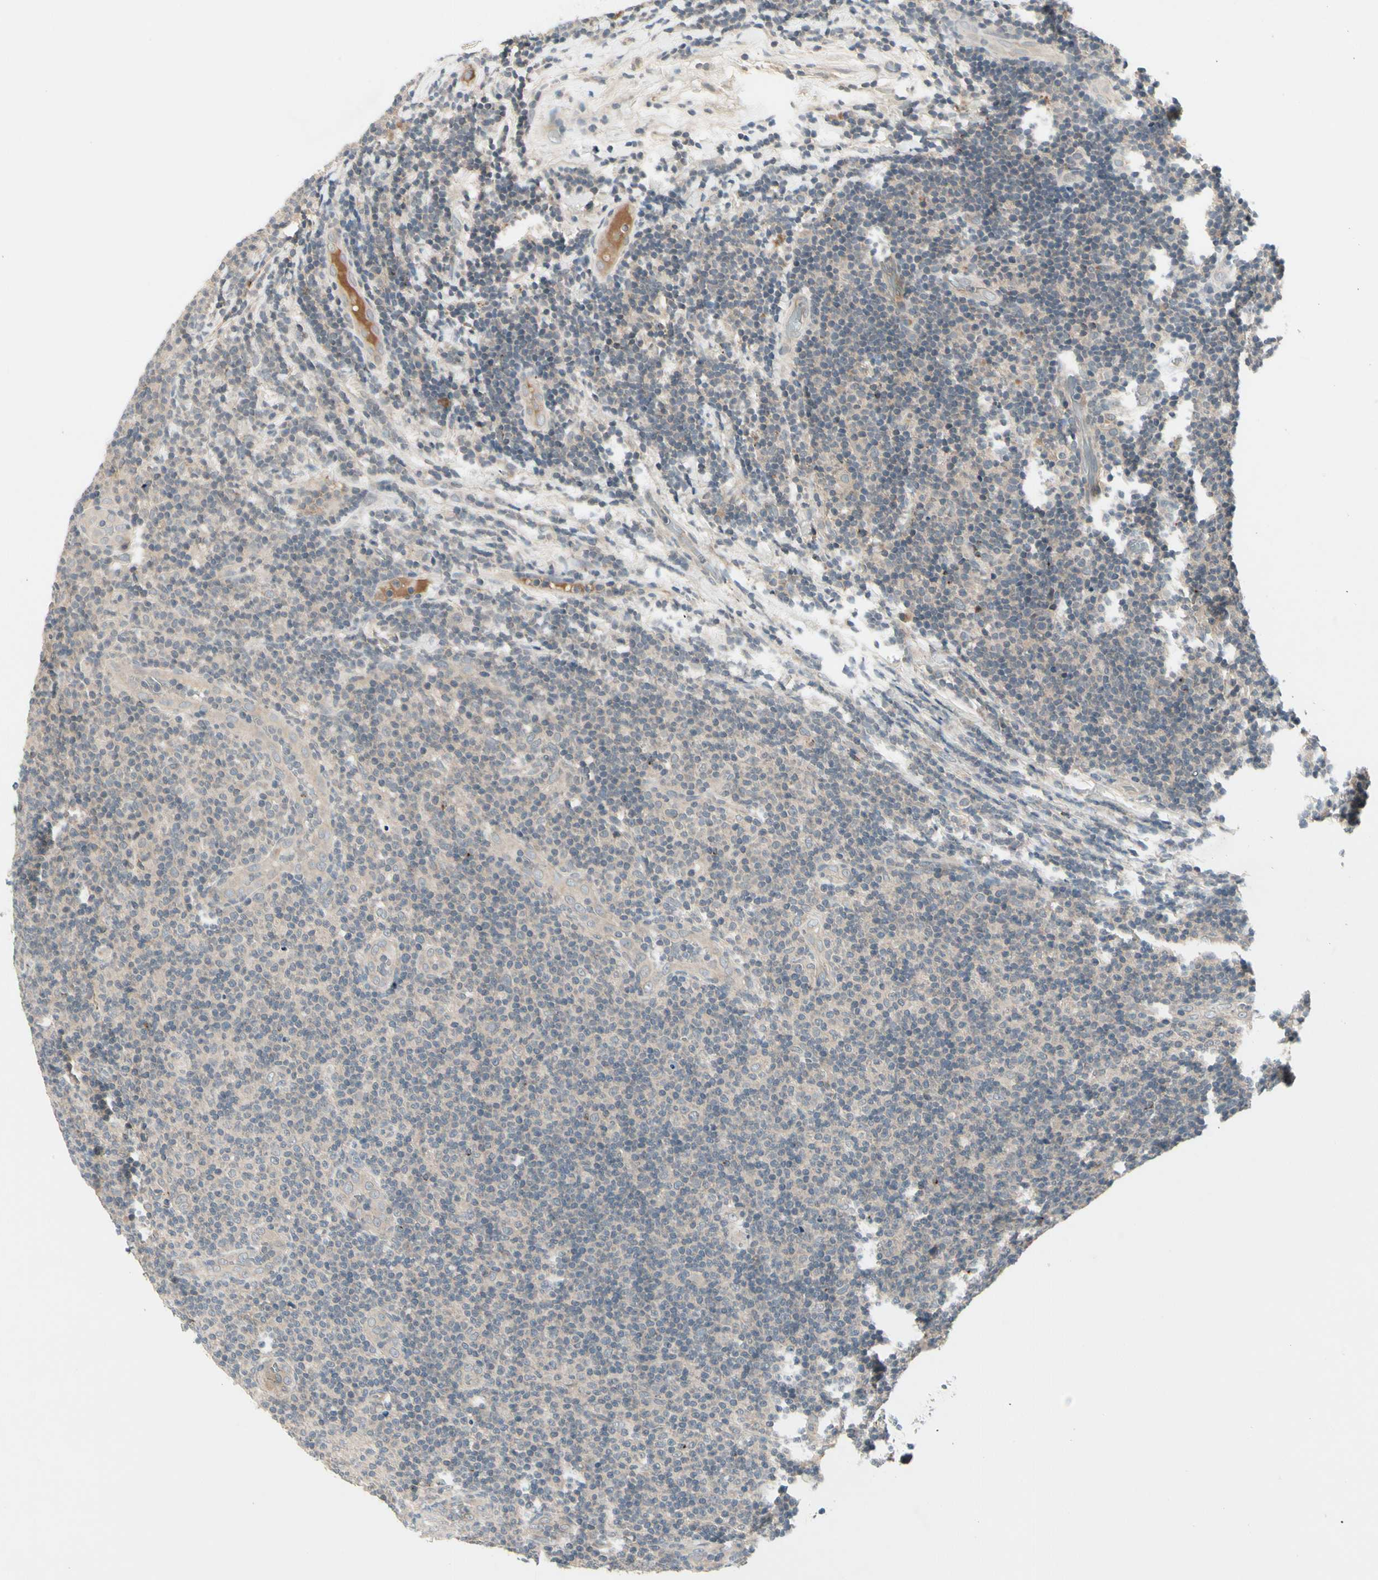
{"staining": {"intensity": "negative", "quantity": "none", "location": "none"}, "tissue": "lymphoma", "cell_type": "Tumor cells", "image_type": "cancer", "snomed": [{"axis": "morphology", "description": "Malignant lymphoma, non-Hodgkin's type, Low grade"}, {"axis": "topography", "description": "Lymph node"}], "caption": "A photomicrograph of human low-grade malignant lymphoma, non-Hodgkin's type is negative for staining in tumor cells. The staining was performed using DAB (3,3'-diaminobenzidine) to visualize the protein expression in brown, while the nuclei were stained in blue with hematoxylin (Magnification: 20x).", "gene": "CCL4", "patient": {"sex": "male", "age": 83}}